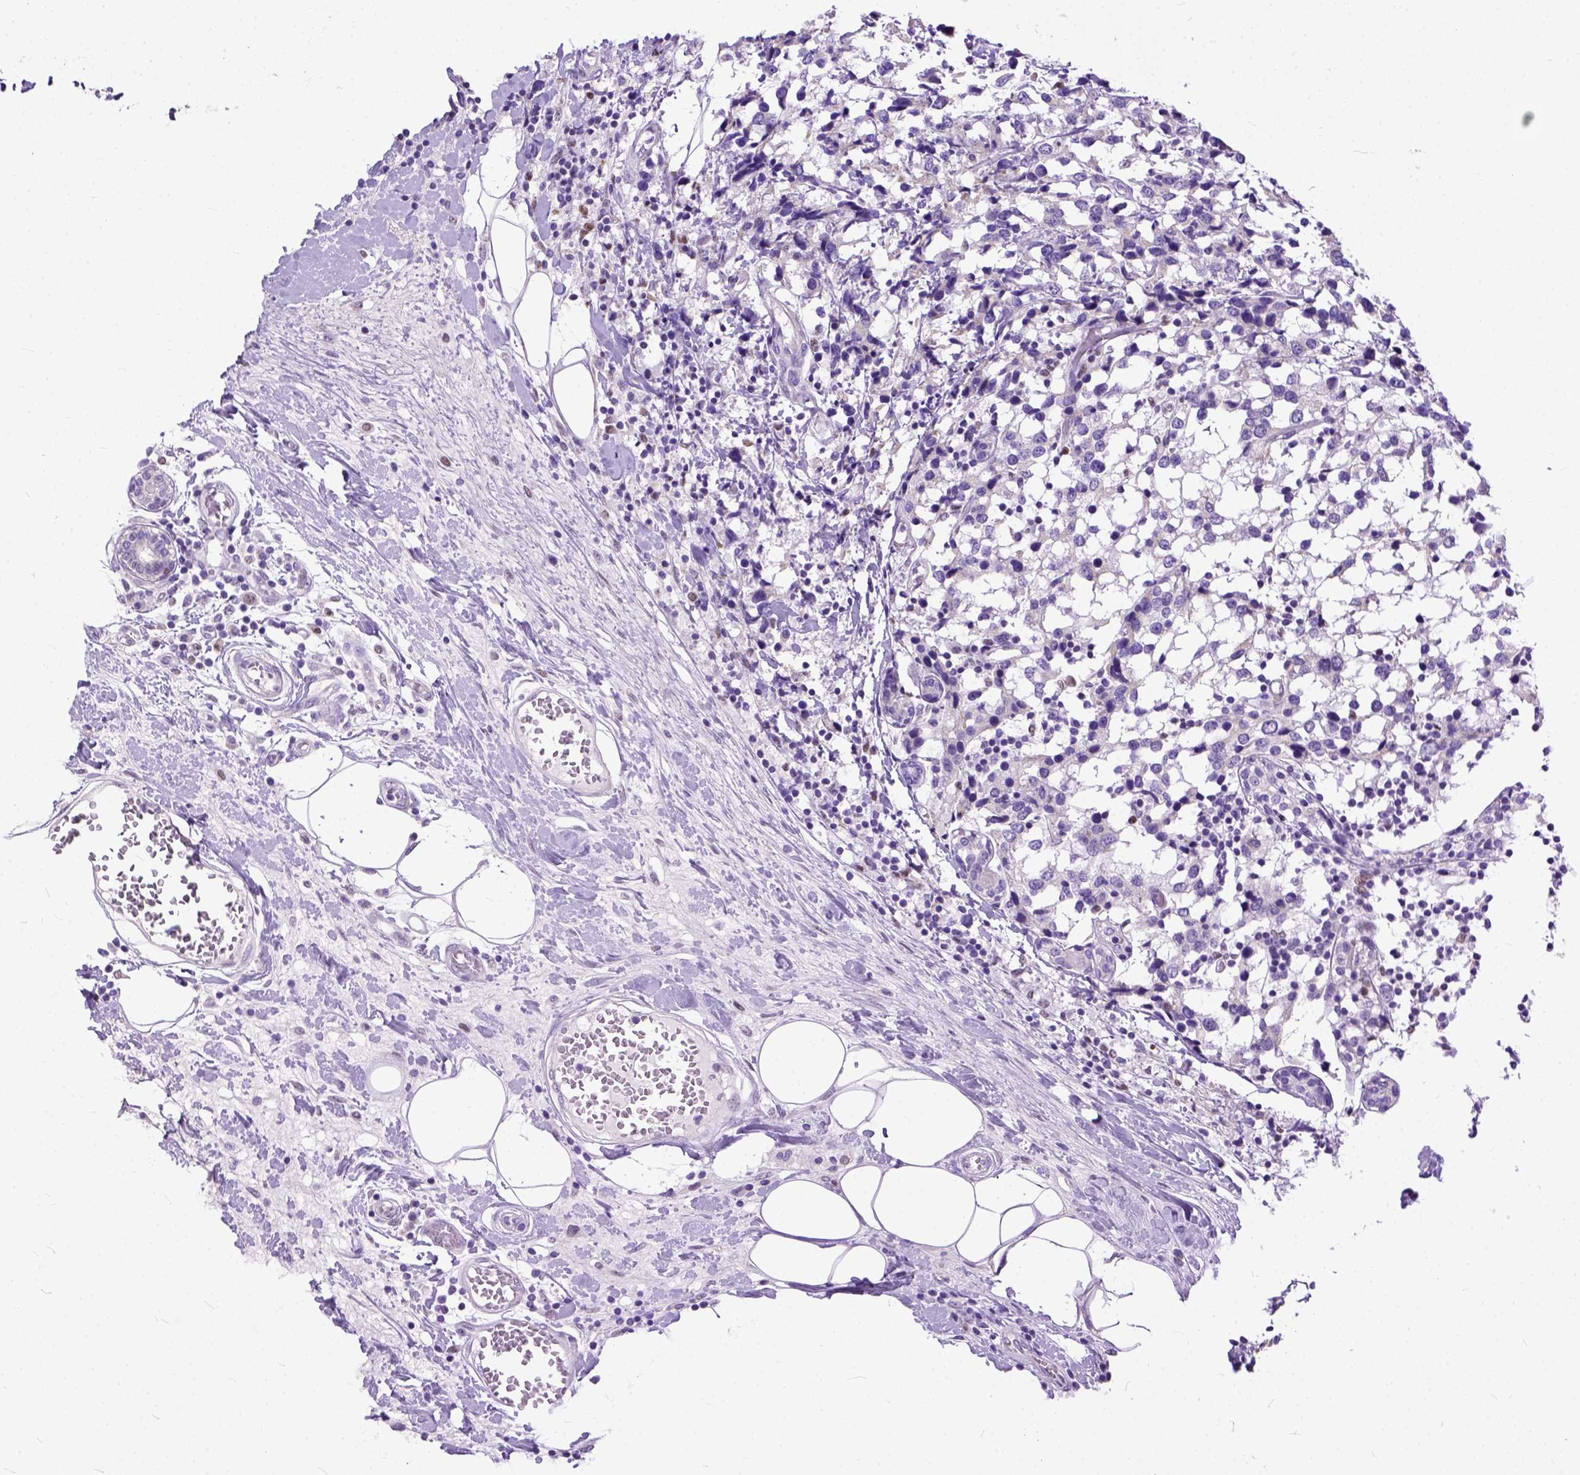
{"staining": {"intensity": "negative", "quantity": "none", "location": "none"}, "tissue": "breast cancer", "cell_type": "Tumor cells", "image_type": "cancer", "snomed": [{"axis": "morphology", "description": "Lobular carcinoma"}, {"axis": "topography", "description": "Breast"}], "caption": "Immunohistochemistry (IHC) of breast cancer exhibits no expression in tumor cells. The staining was performed using DAB to visualize the protein expression in brown, while the nuclei were stained in blue with hematoxylin (Magnification: 20x).", "gene": "CRB1", "patient": {"sex": "female", "age": 59}}